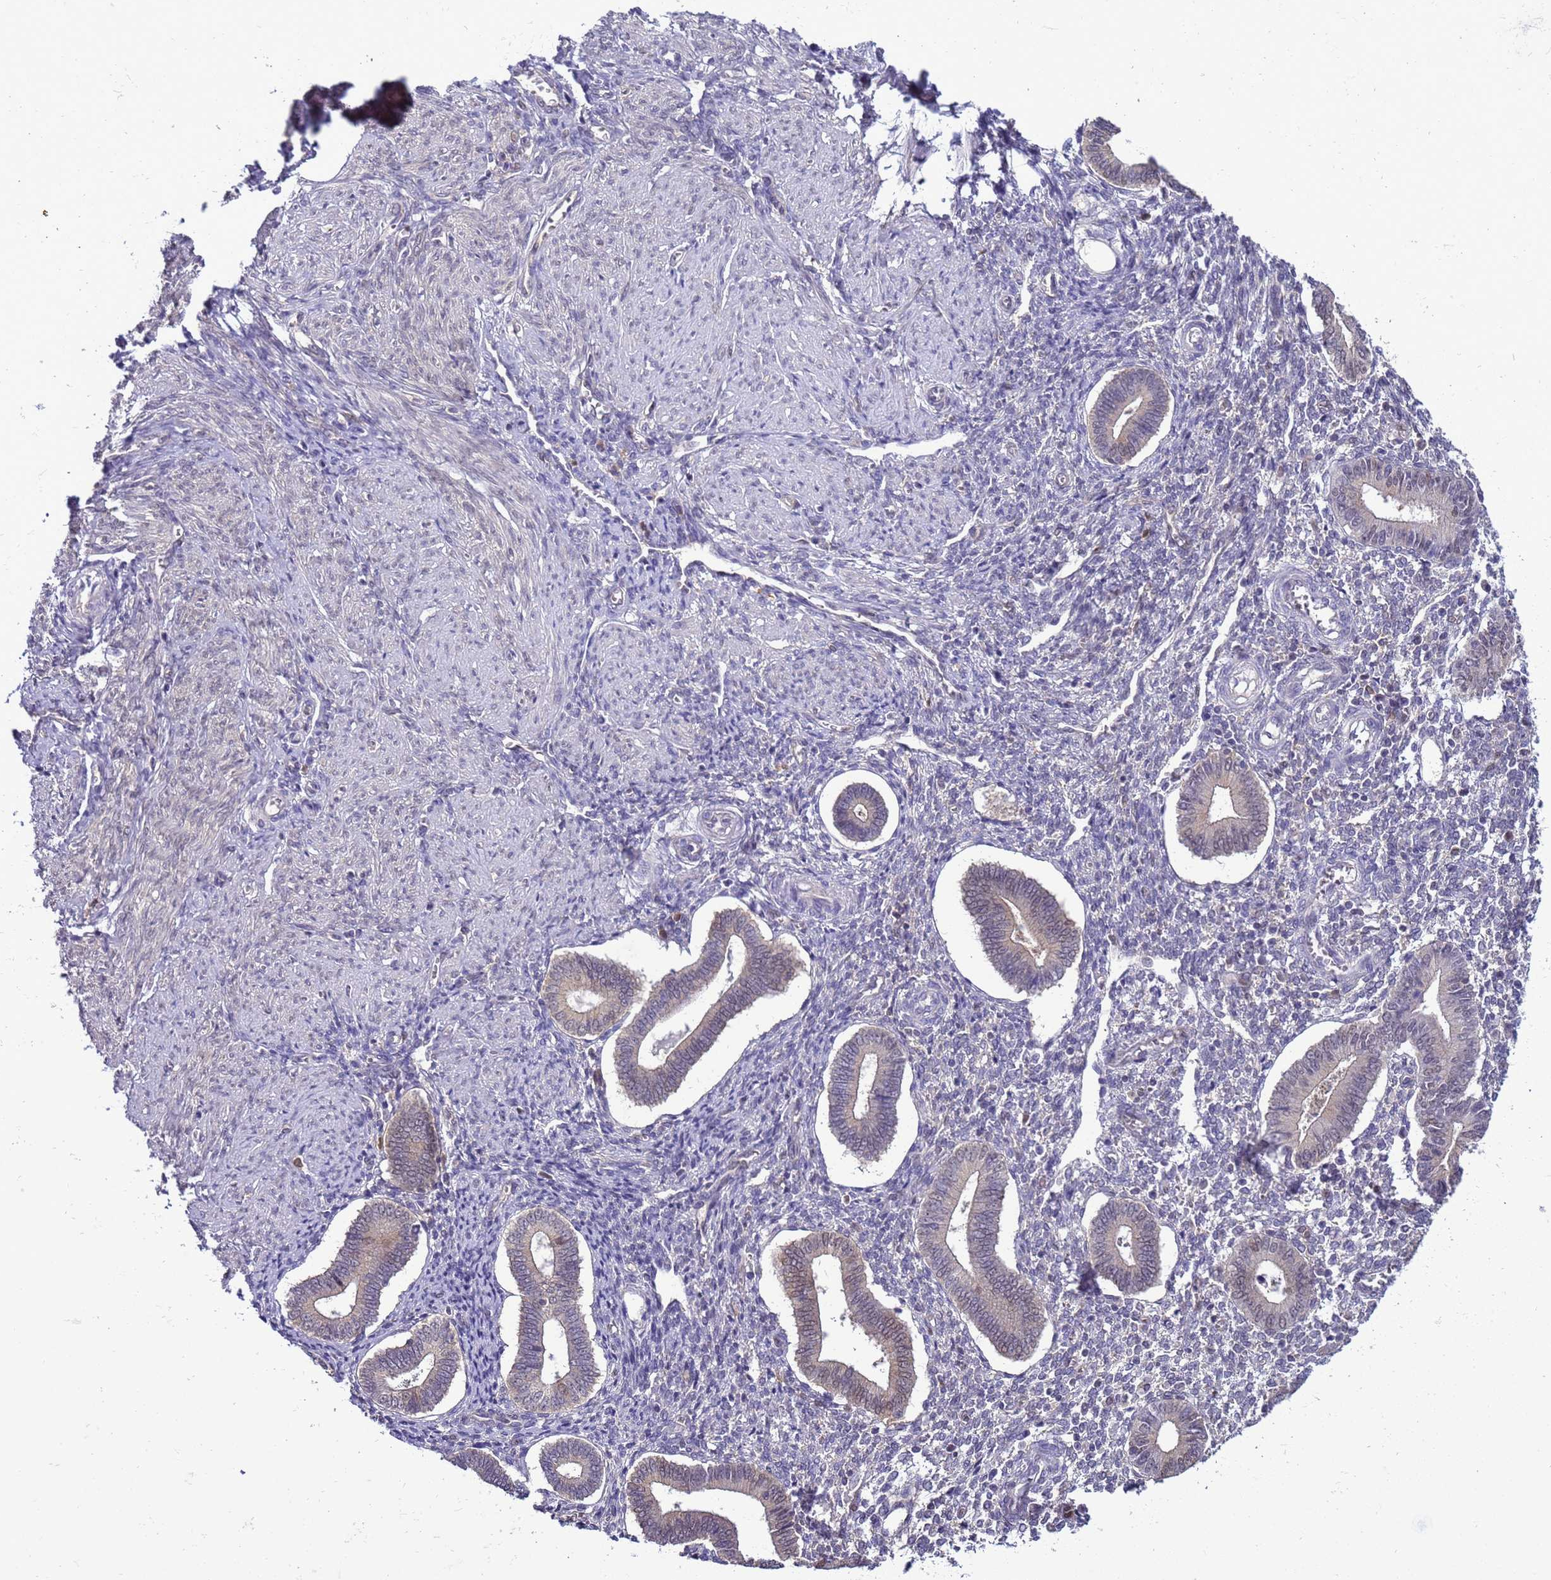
{"staining": {"intensity": "weak", "quantity": "<25%", "location": "cytoplasmic/membranous"}, "tissue": "endometrium", "cell_type": "Cells in endometrial stroma", "image_type": "normal", "snomed": [{"axis": "morphology", "description": "Normal tissue, NOS"}, {"axis": "topography", "description": "Endometrium"}], "caption": "High magnification brightfield microscopy of benign endometrium stained with DAB (3,3'-diaminobenzidine) (brown) and counterstained with hematoxylin (blue): cells in endometrial stroma show no significant expression. (DAB (3,3'-diaminobenzidine) immunohistochemistry with hematoxylin counter stain).", "gene": "DDI2", "patient": {"sex": "female", "age": 44}}